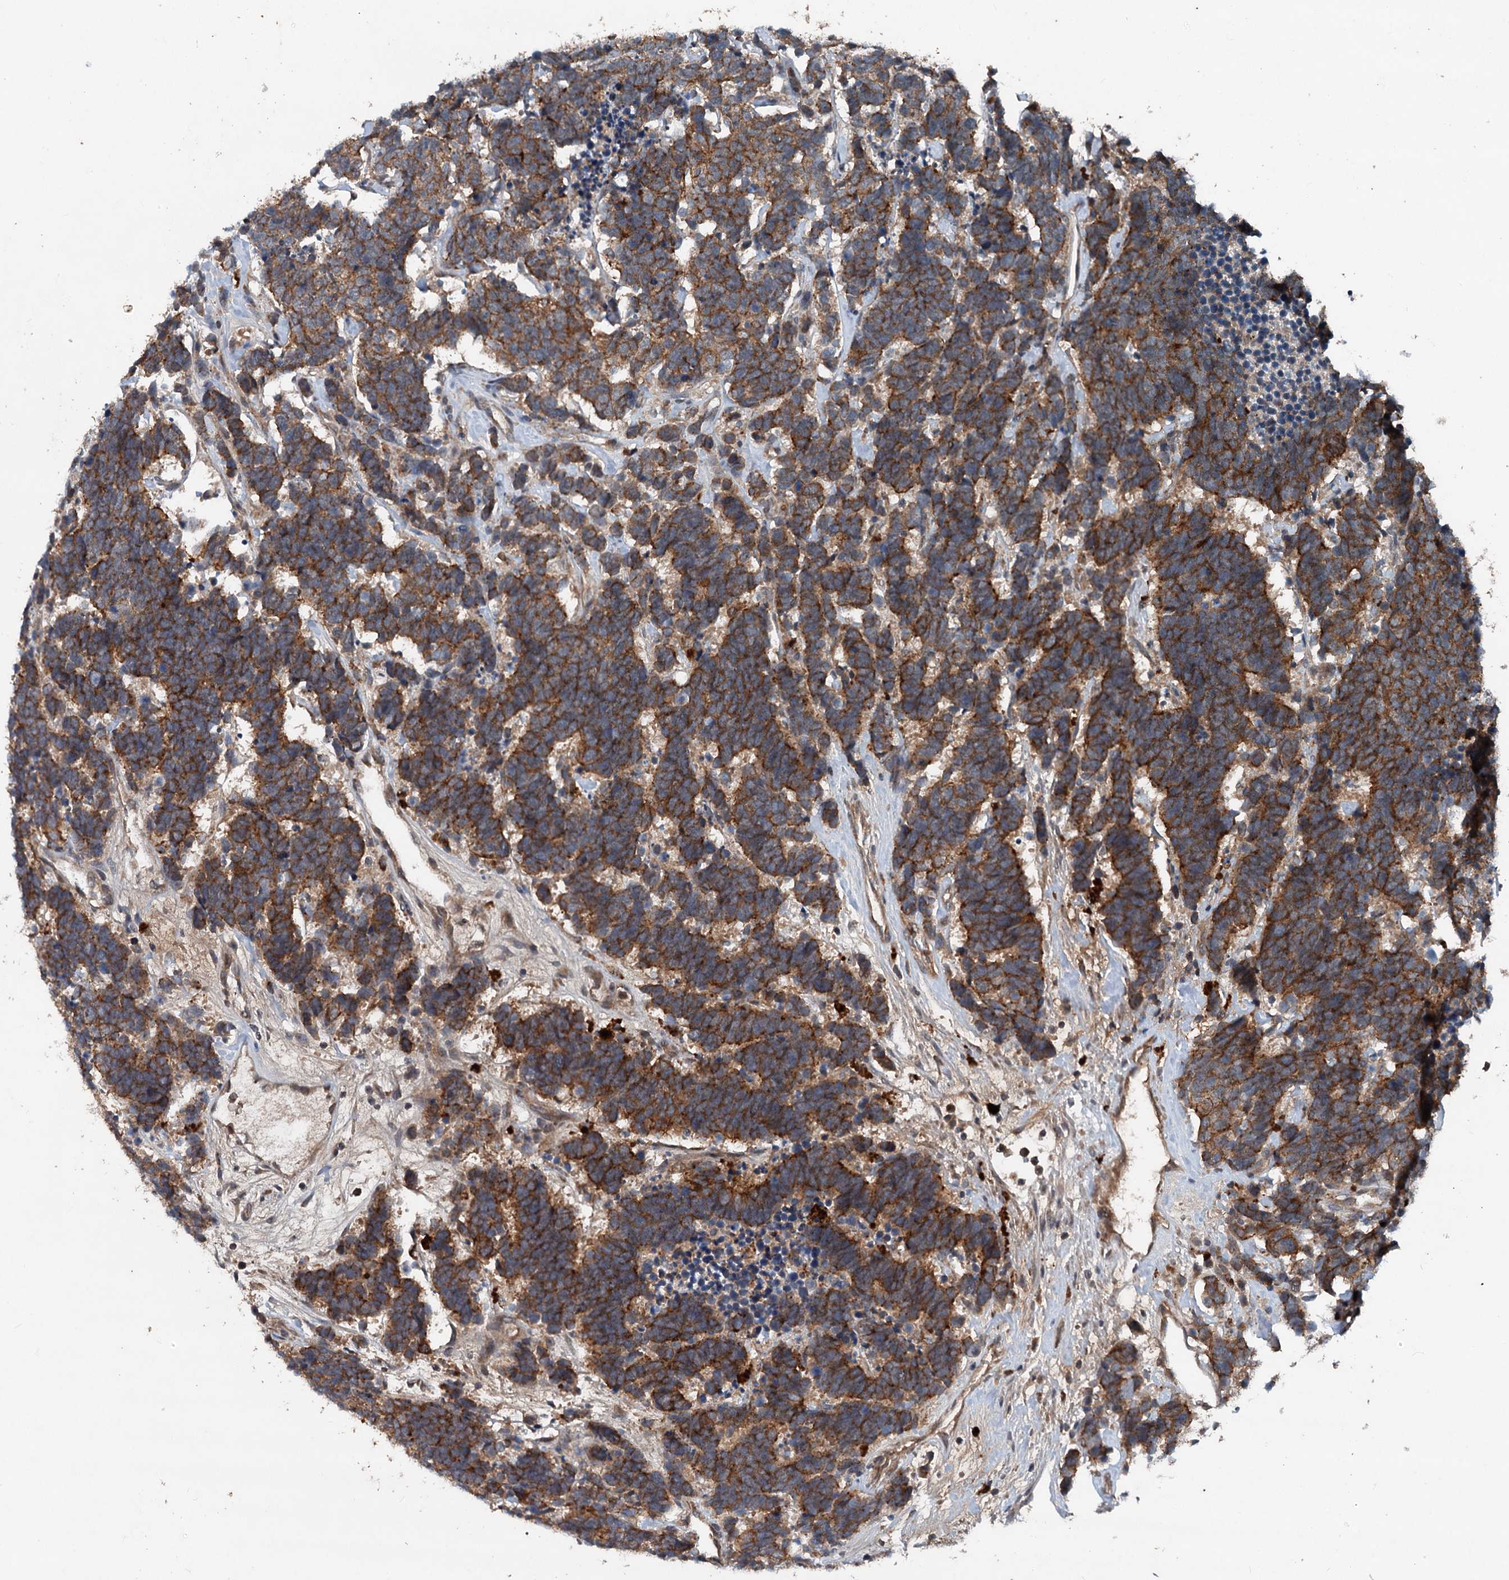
{"staining": {"intensity": "strong", "quantity": ">75%", "location": "cytoplasmic/membranous"}, "tissue": "carcinoid", "cell_type": "Tumor cells", "image_type": "cancer", "snomed": [{"axis": "morphology", "description": "Carcinoma, NOS"}, {"axis": "morphology", "description": "Carcinoid, malignant, NOS"}, {"axis": "topography", "description": "Urinary bladder"}], "caption": "This is an image of IHC staining of carcinoma, which shows strong expression in the cytoplasmic/membranous of tumor cells.", "gene": "N4BP2L2", "patient": {"sex": "male", "age": 57}}